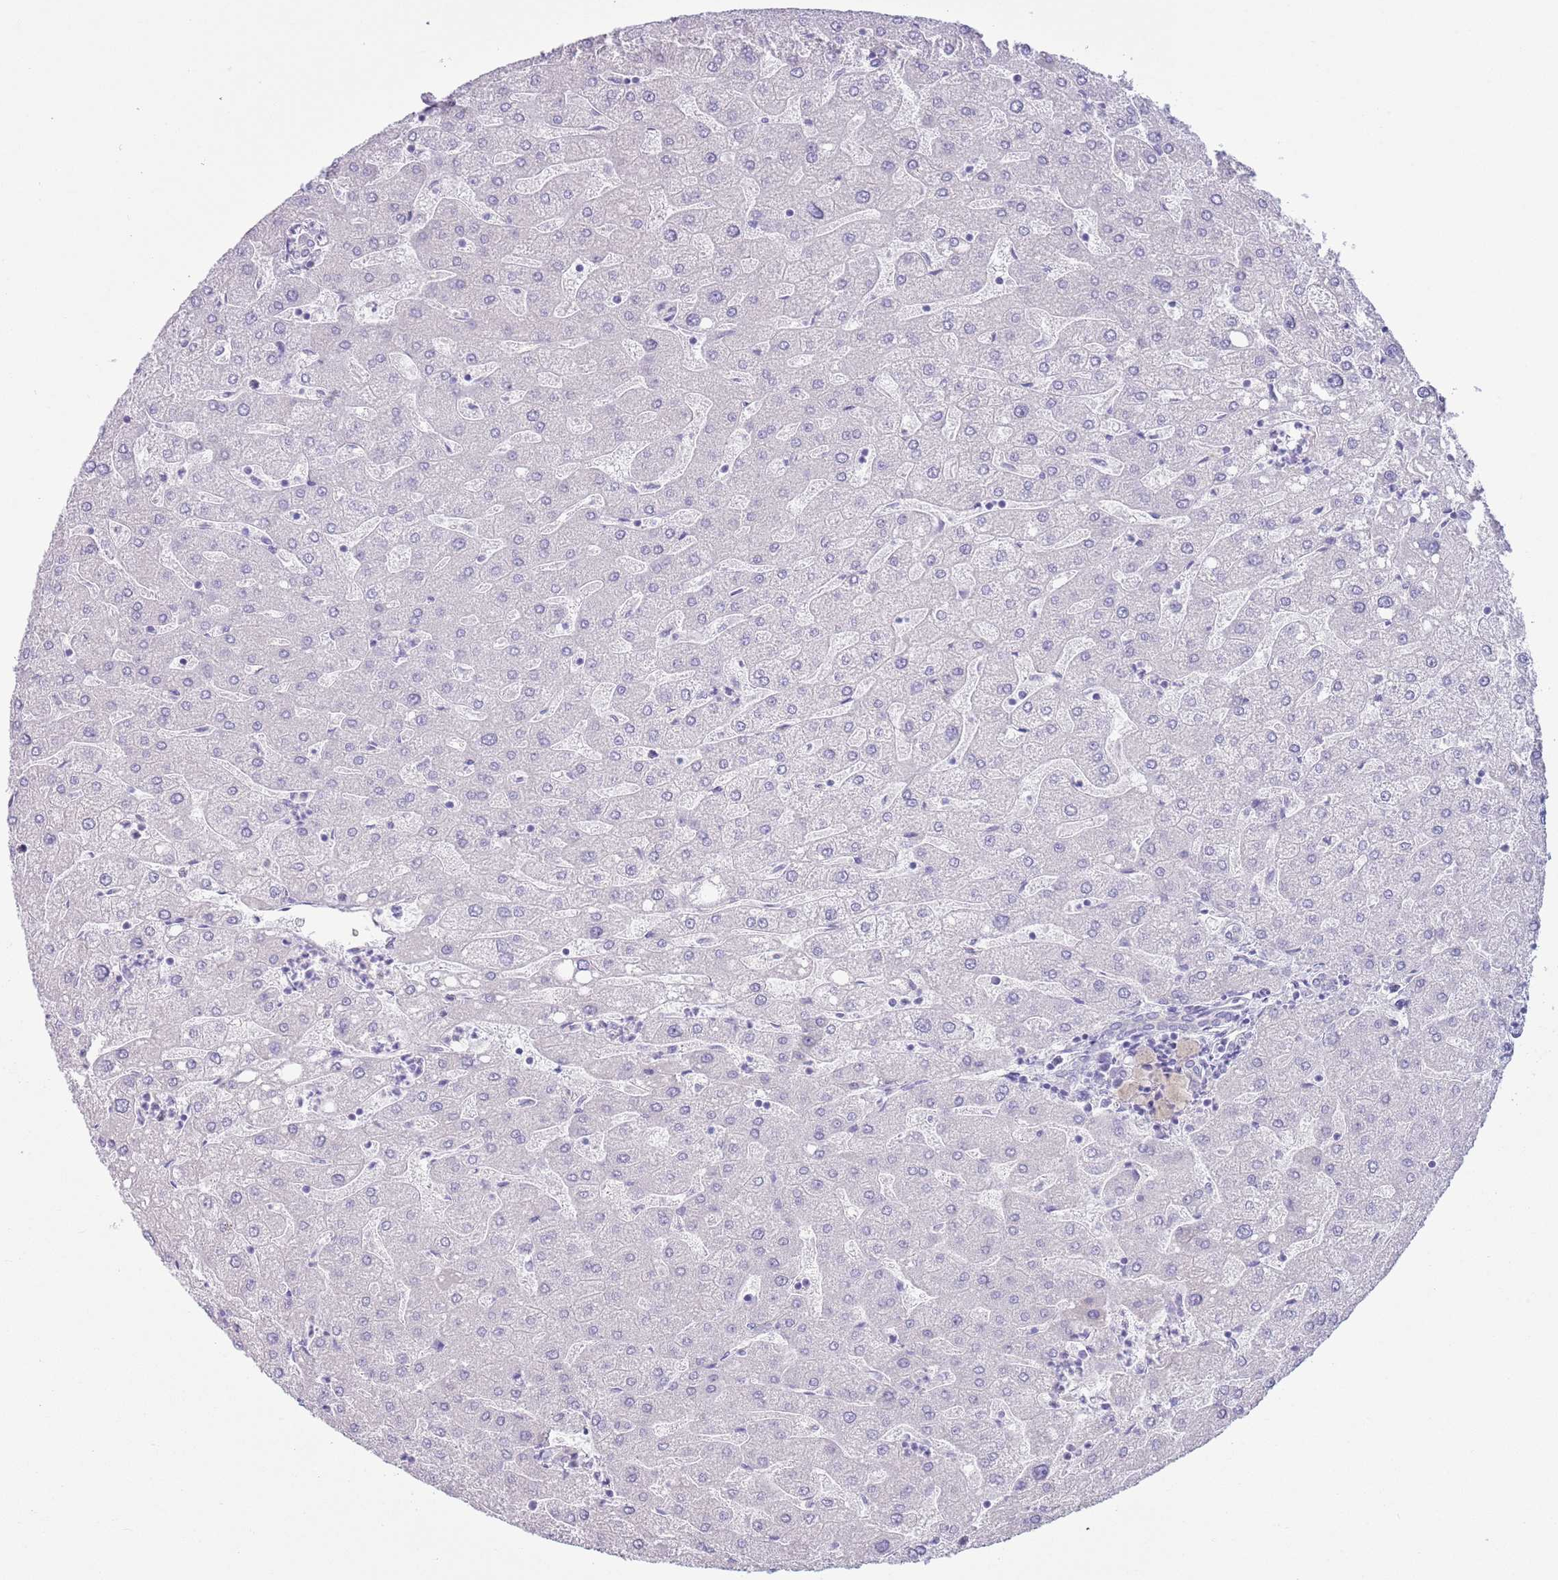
{"staining": {"intensity": "negative", "quantity": "none", "location": "none"}, "tissue": "liver", "cell_type": "Cholangiocytes", "image_type": "normal", "snomed": [{"axis": "morphology", "description": "Normal tissue, NOS"}, {"axis": "topography", "description": "Liver"}], "caption": "Liver stained for a protein using immunohistochemistry demonstrates no positivity cholangiocytes.", "gene": "RBP3", "patient": {"sex": "male", "age": 67}}